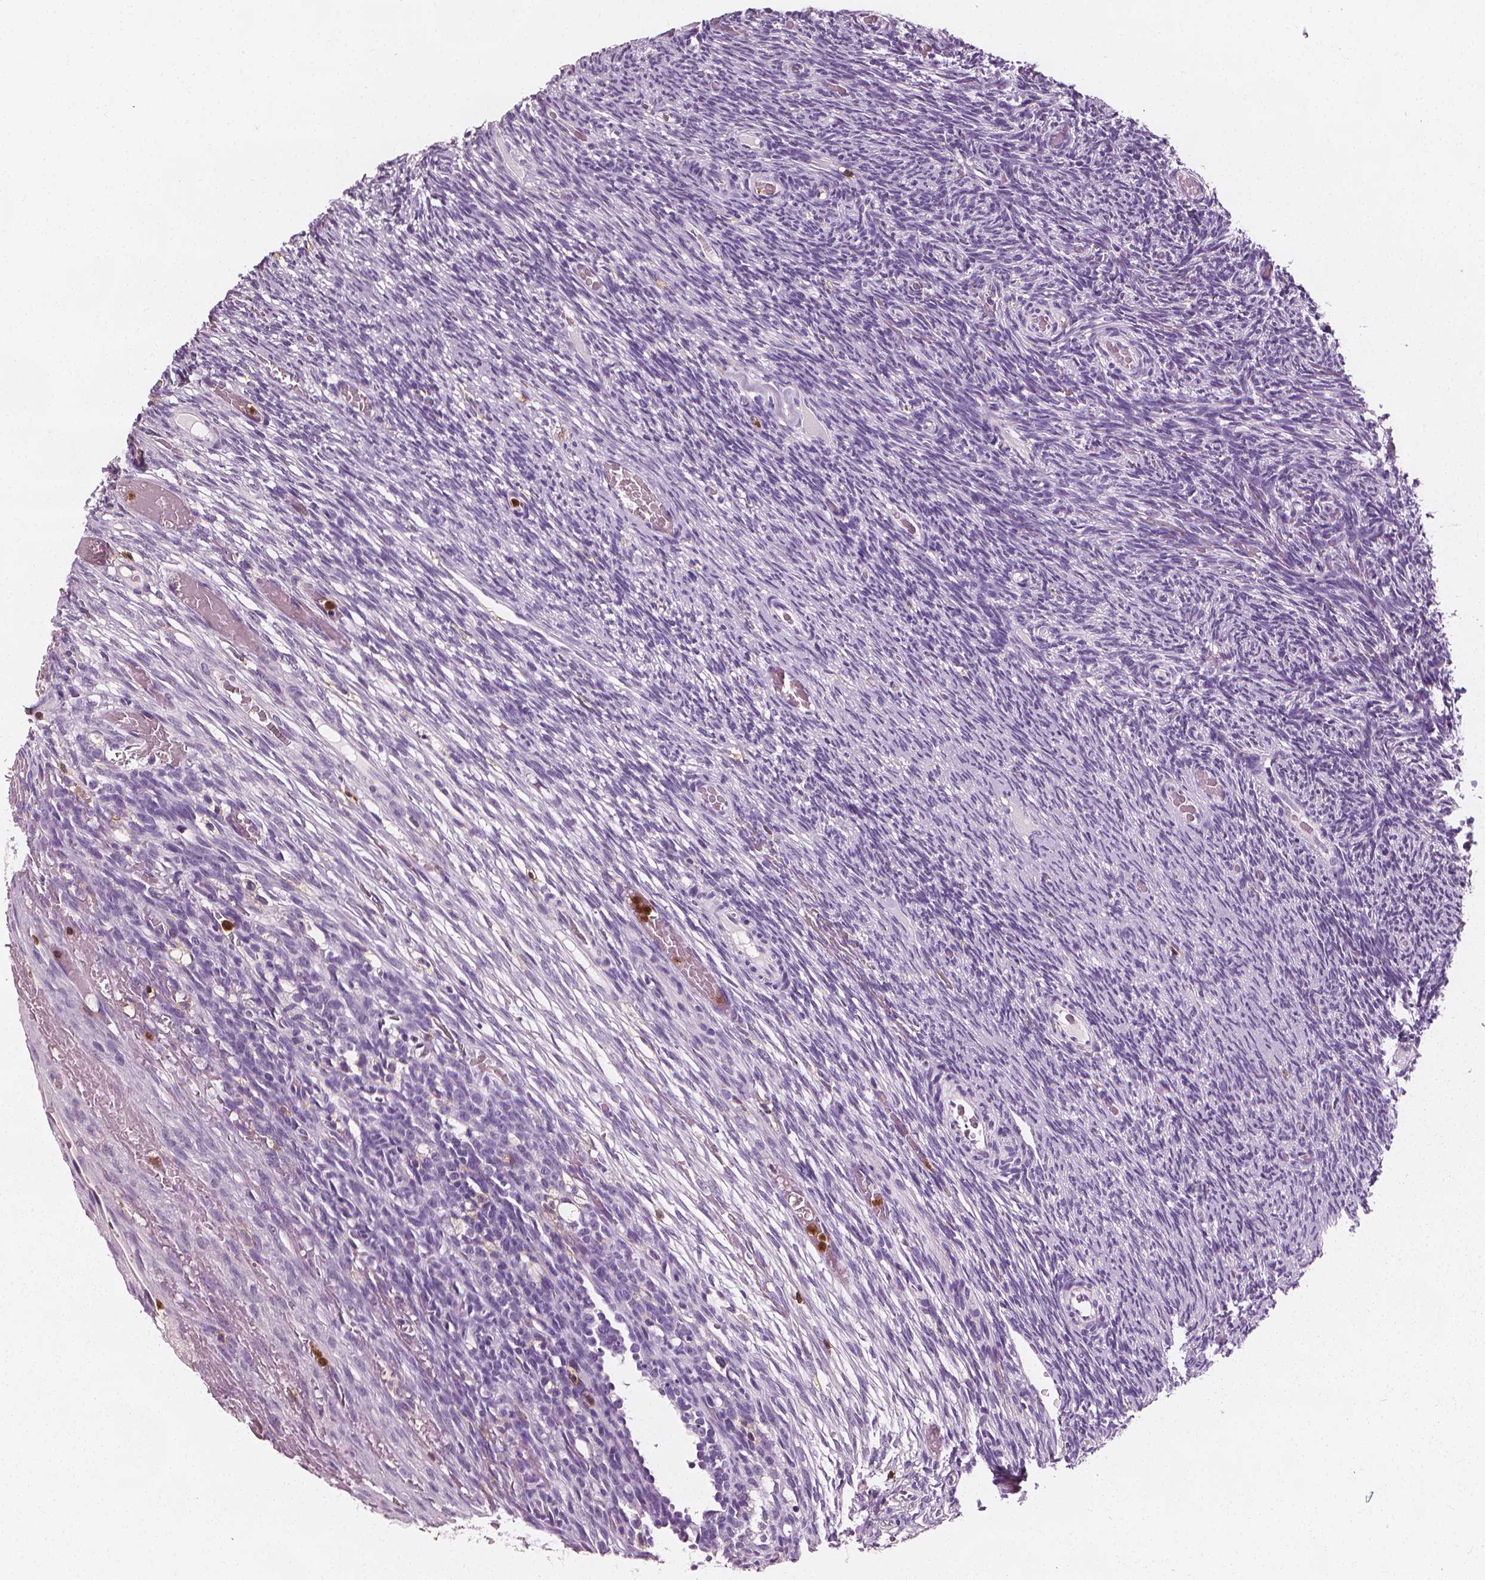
{"staining": {"intensity": "negative", "quantity": "none", "location": "none"}, "tissue": "ovary", "cell_type": "Follicle cells", "image_type": "normal", "snomed": [{"axis": "morphology", "description": "Normal tissue, NOS"}, {"axis": "topography", "description": "Ovary"}], "caption": "The histopathology image demonstrates no significant positivity in follicle cells of ovary. Nuclei are stained in blue.", "gene": "PTPRC", "patient": {"sex": "female", "age": 34}}